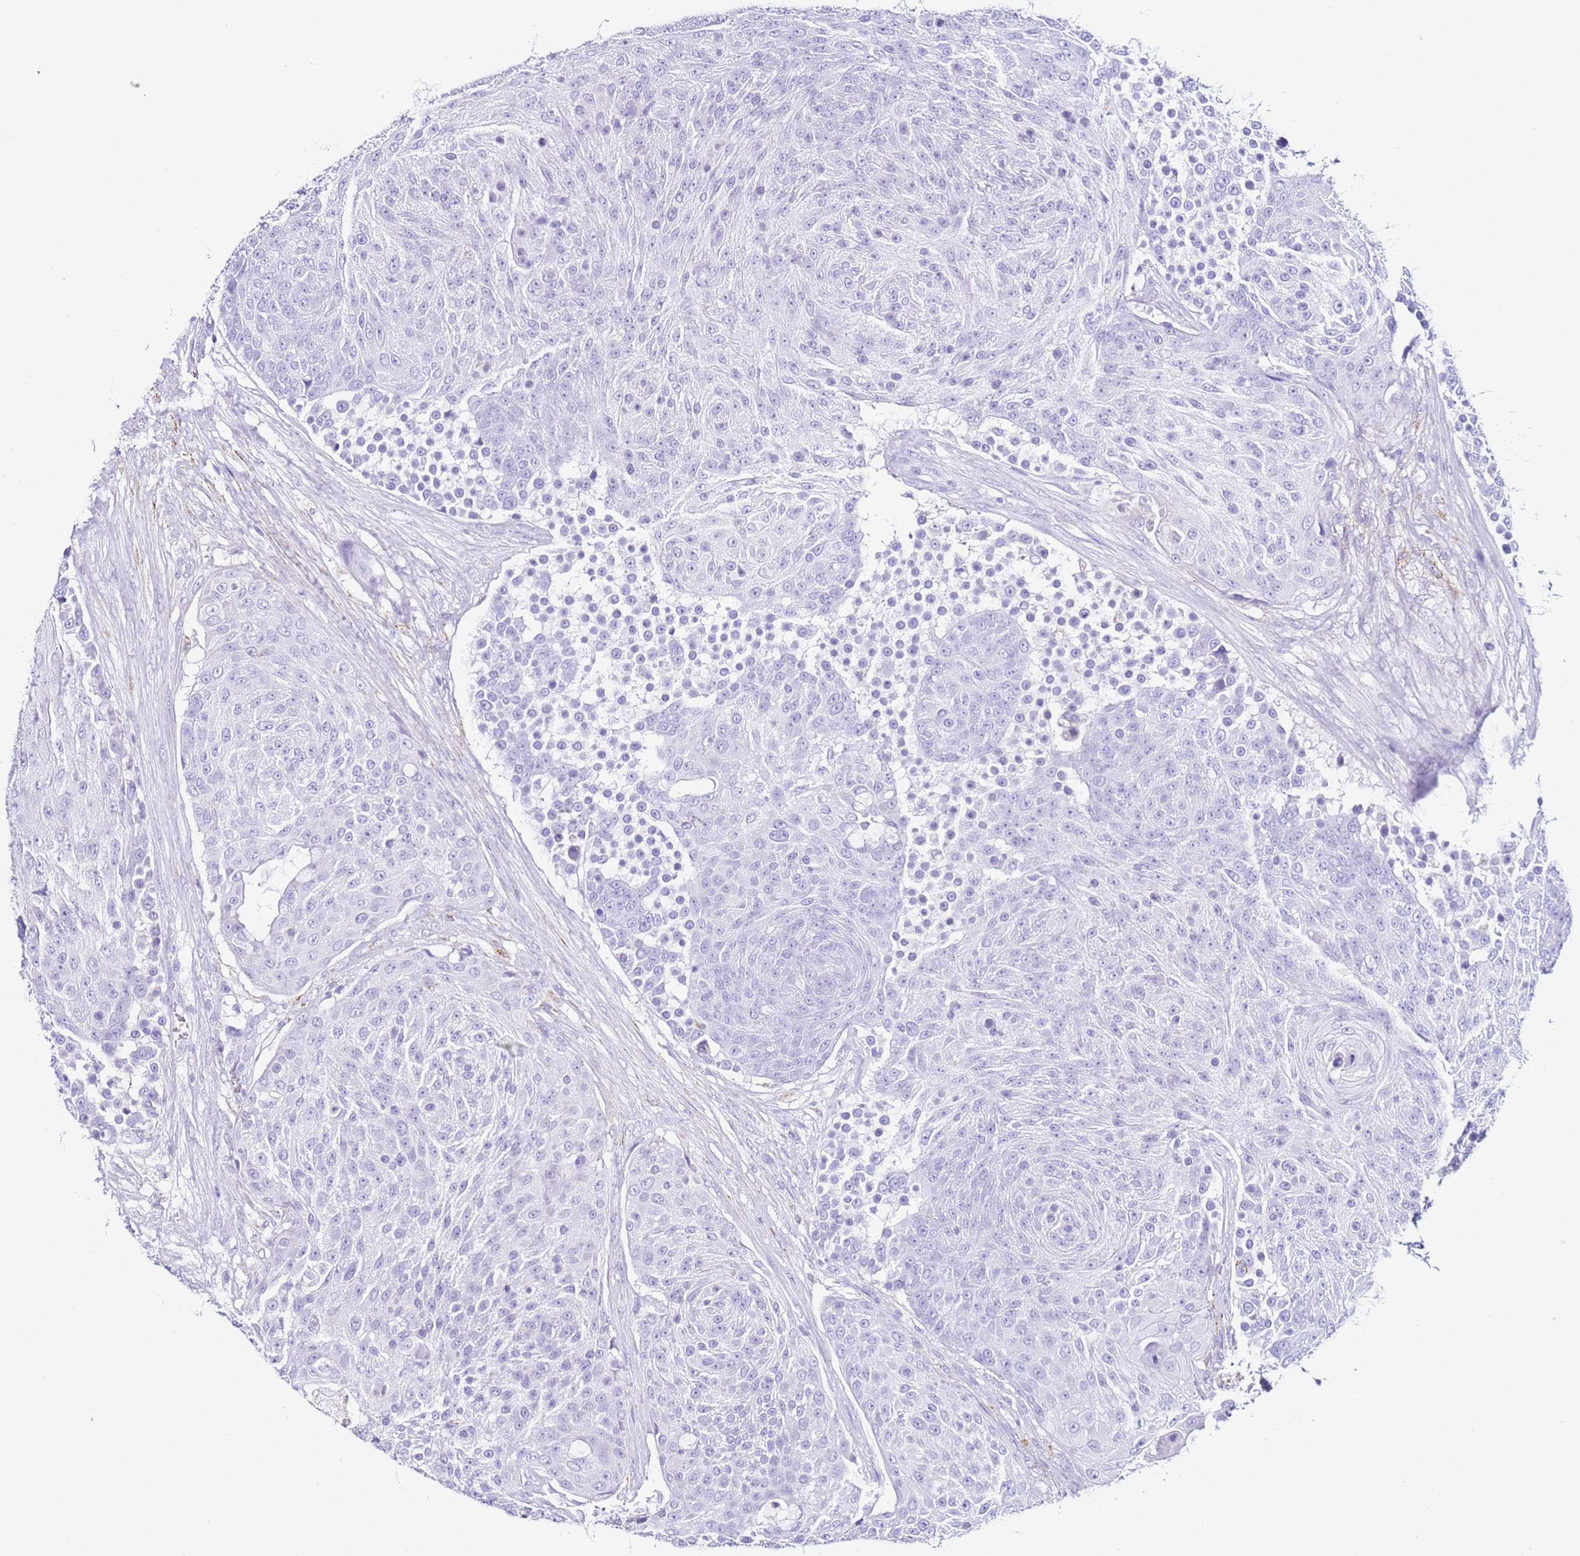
{"staining": {"intensity": "negative", "quantity": "none", "location": "none"}, "tissue": "urothelial cancer", "cell_type": "Tumor cells", "image_type": "cancer", "snomed": [{"axis": "morphology", "description": "Urothelial carcinoma, High grade"}, {"axis": "topography", "description": "Urinary bladder"}], "caption": "This is an immunohistochemistry histopathology image of urothelial cancer. There is no staining in tumor cells.", "gene": "PTBP2", "patient": {"sex": "female", "age": 63}}